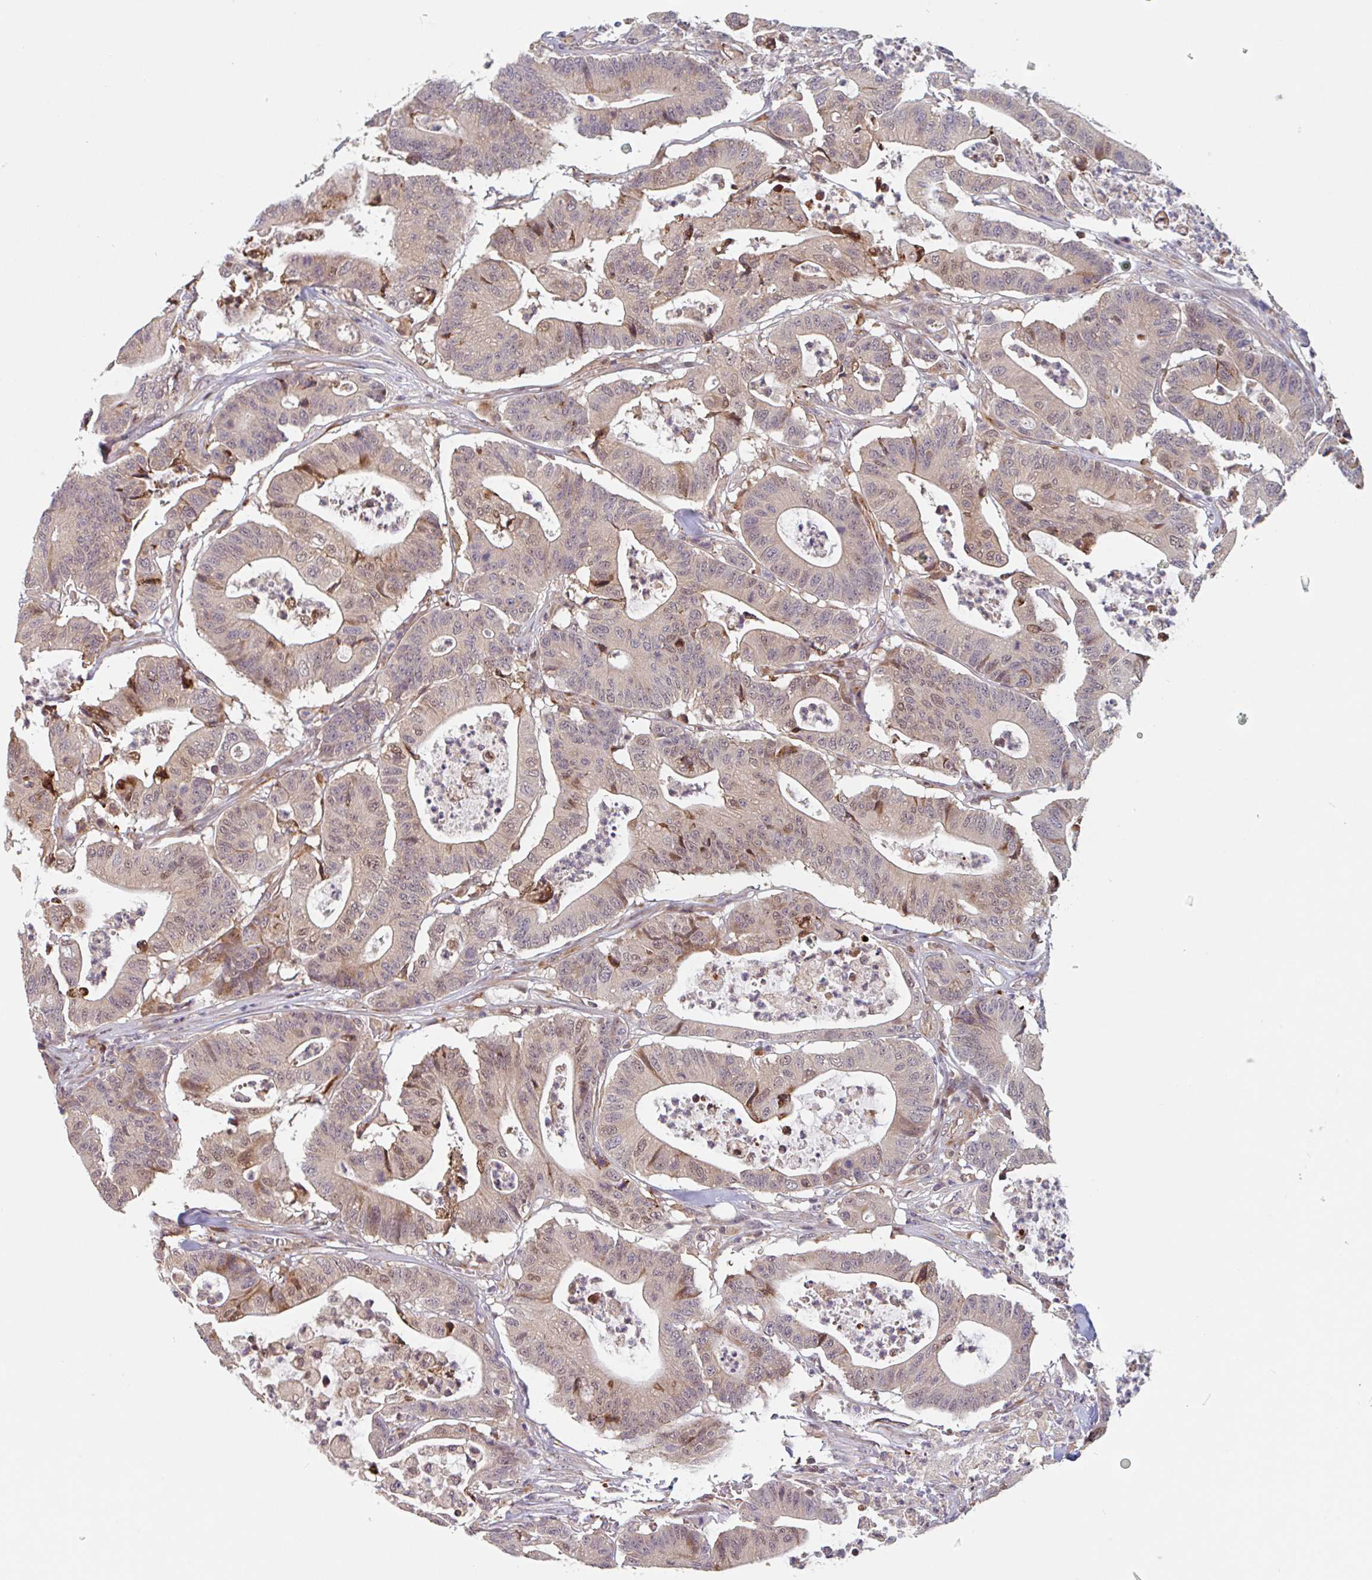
{"staining": {"intensity": "moderate", "quantity": "25%-75%", "location": "cytoplasmic/membranous,nuclear"}, "tissue": "colorectal cancer", "cell_type": "Tumor cells", "image_type": "cancer", "snomed": [{"axis": "morphology", "description": "Adenocarcinoma, NOS"}, {"axis": "topography", "description": "Colon"}], "caption": "Protein expression analysis of human colorectal adenocarcinoma reveals moderate cytoplasmic/membranous and nuclear positivity in about 25%-75% of tumor cells.", "gene": "NUB1", "patient": {"sex": "female", "age": 84}}